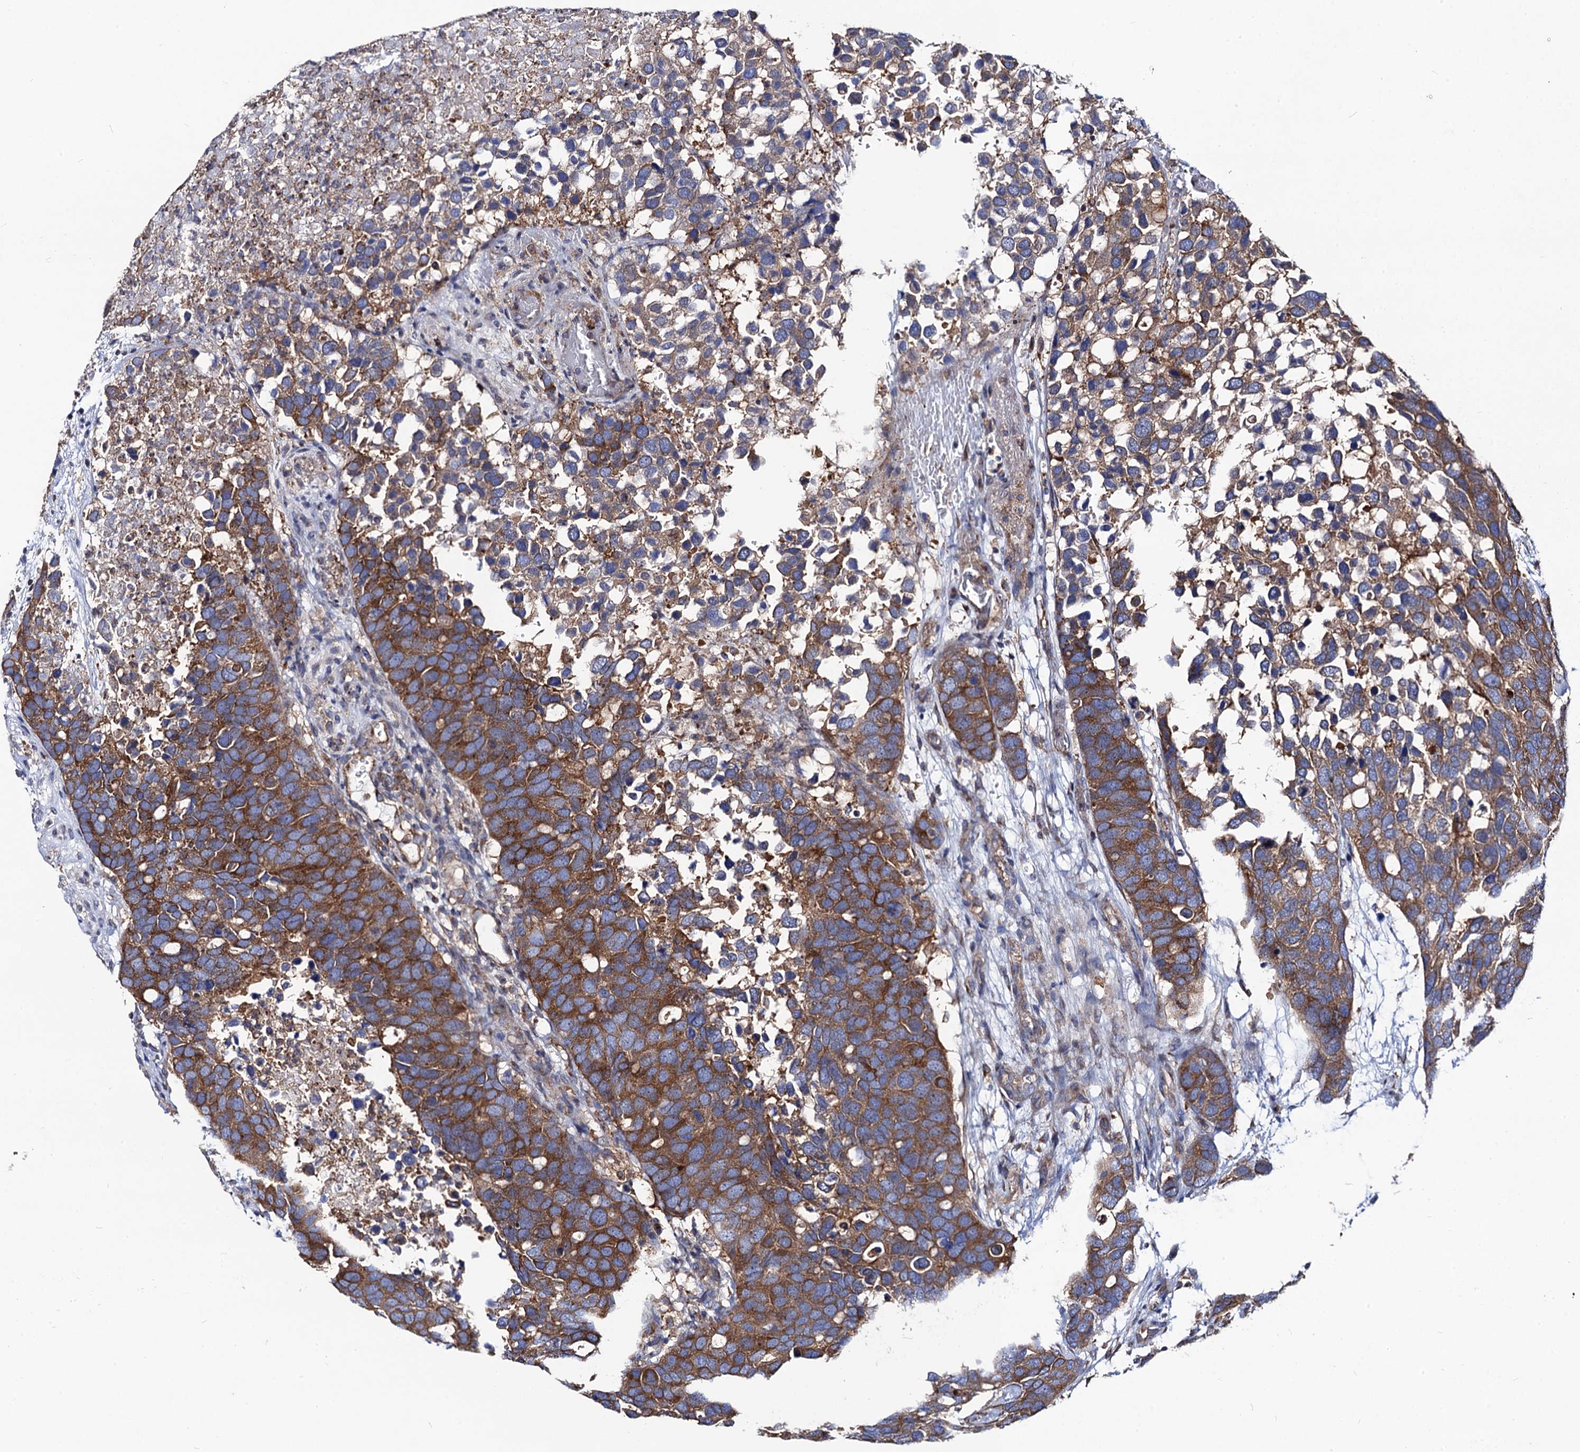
{"staining": {"intensity": "moderate", "quantity": ">75%", "location": "cytoplasmic/membranous"}, "tissue": "breast cancer", "cell_type": "Tumor cells", "image_type": "cancer", "snomed": [{"axis": "morphology", "description": "Duct carcinoma"}, {"axis": "topography", "description": "Breast"}], "caption": "A photomicrograph of breast invasive ductal carcinoma stained for a protein shows moderate cytoplasmic/membranous brown staining in tumor cells. The protein of interest is stained brown, and the nuclei are stained in blue (DAB IHC with brightfield microscopy, high magnification).", "gene": "DYDC1", "patient": {"sex": "female", "age": 83}}